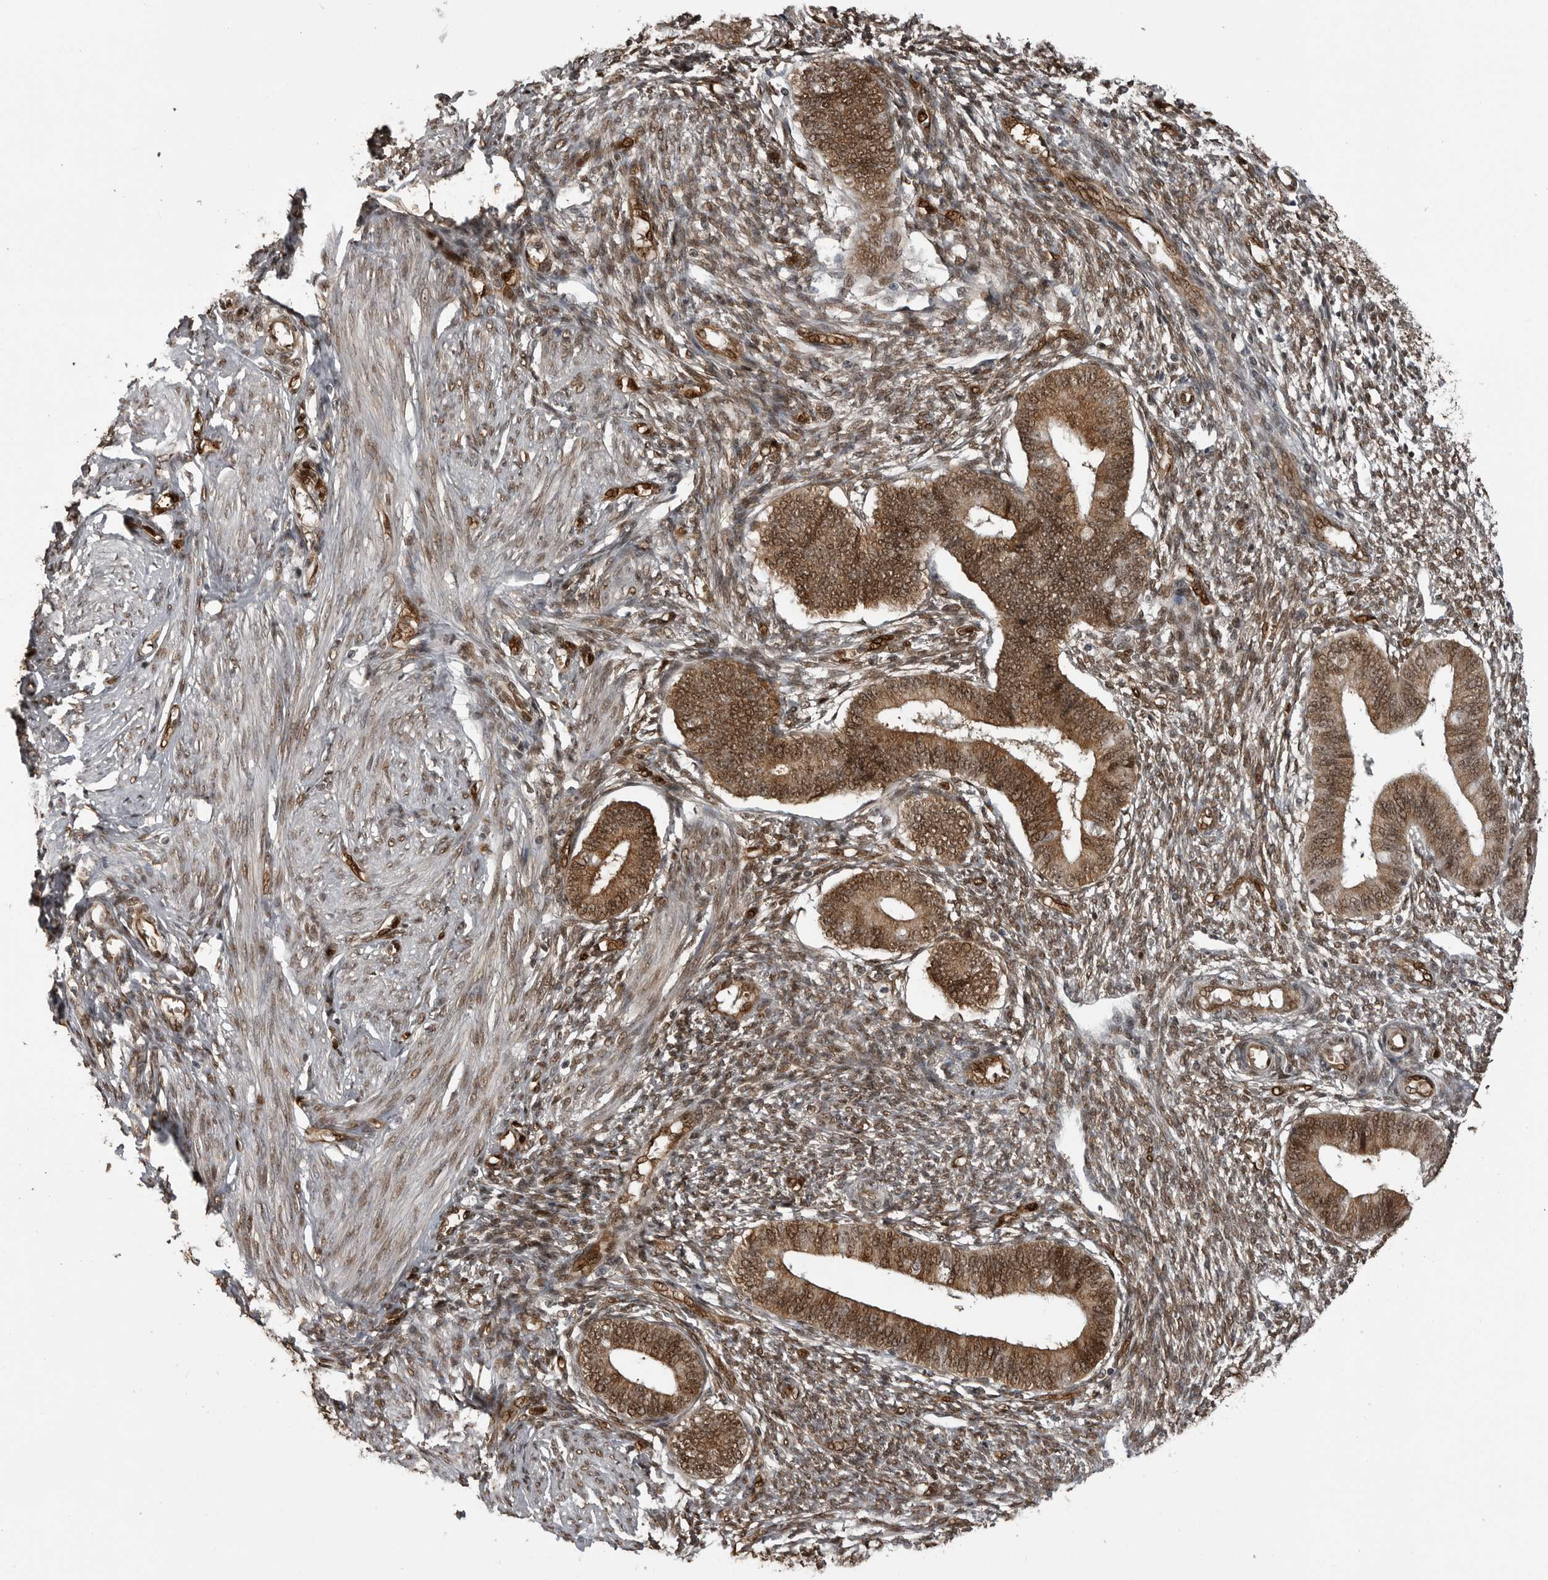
{"staining": {"intensity": "moderate", "quantity": ">75%", "location": "cytoplasmic/membranous,nuclear"}, "tissue": "endometrium", "cell_type": "Cells in endometrial stroma", "image_type": "normal", "snomed": [{"axis": "morphology", "description": "Normal tissue, NOS"}, {"axis": "topography", "description": "Endometrium"}], "caption": "Moderate cytoplasmic/membranous,nuclear protein positivity is appreciated in approximately >75% of cells in endometrial stroma in endometrium.", "gene": "SMAD2", "patient": {"sex": "female", "age": 46}}